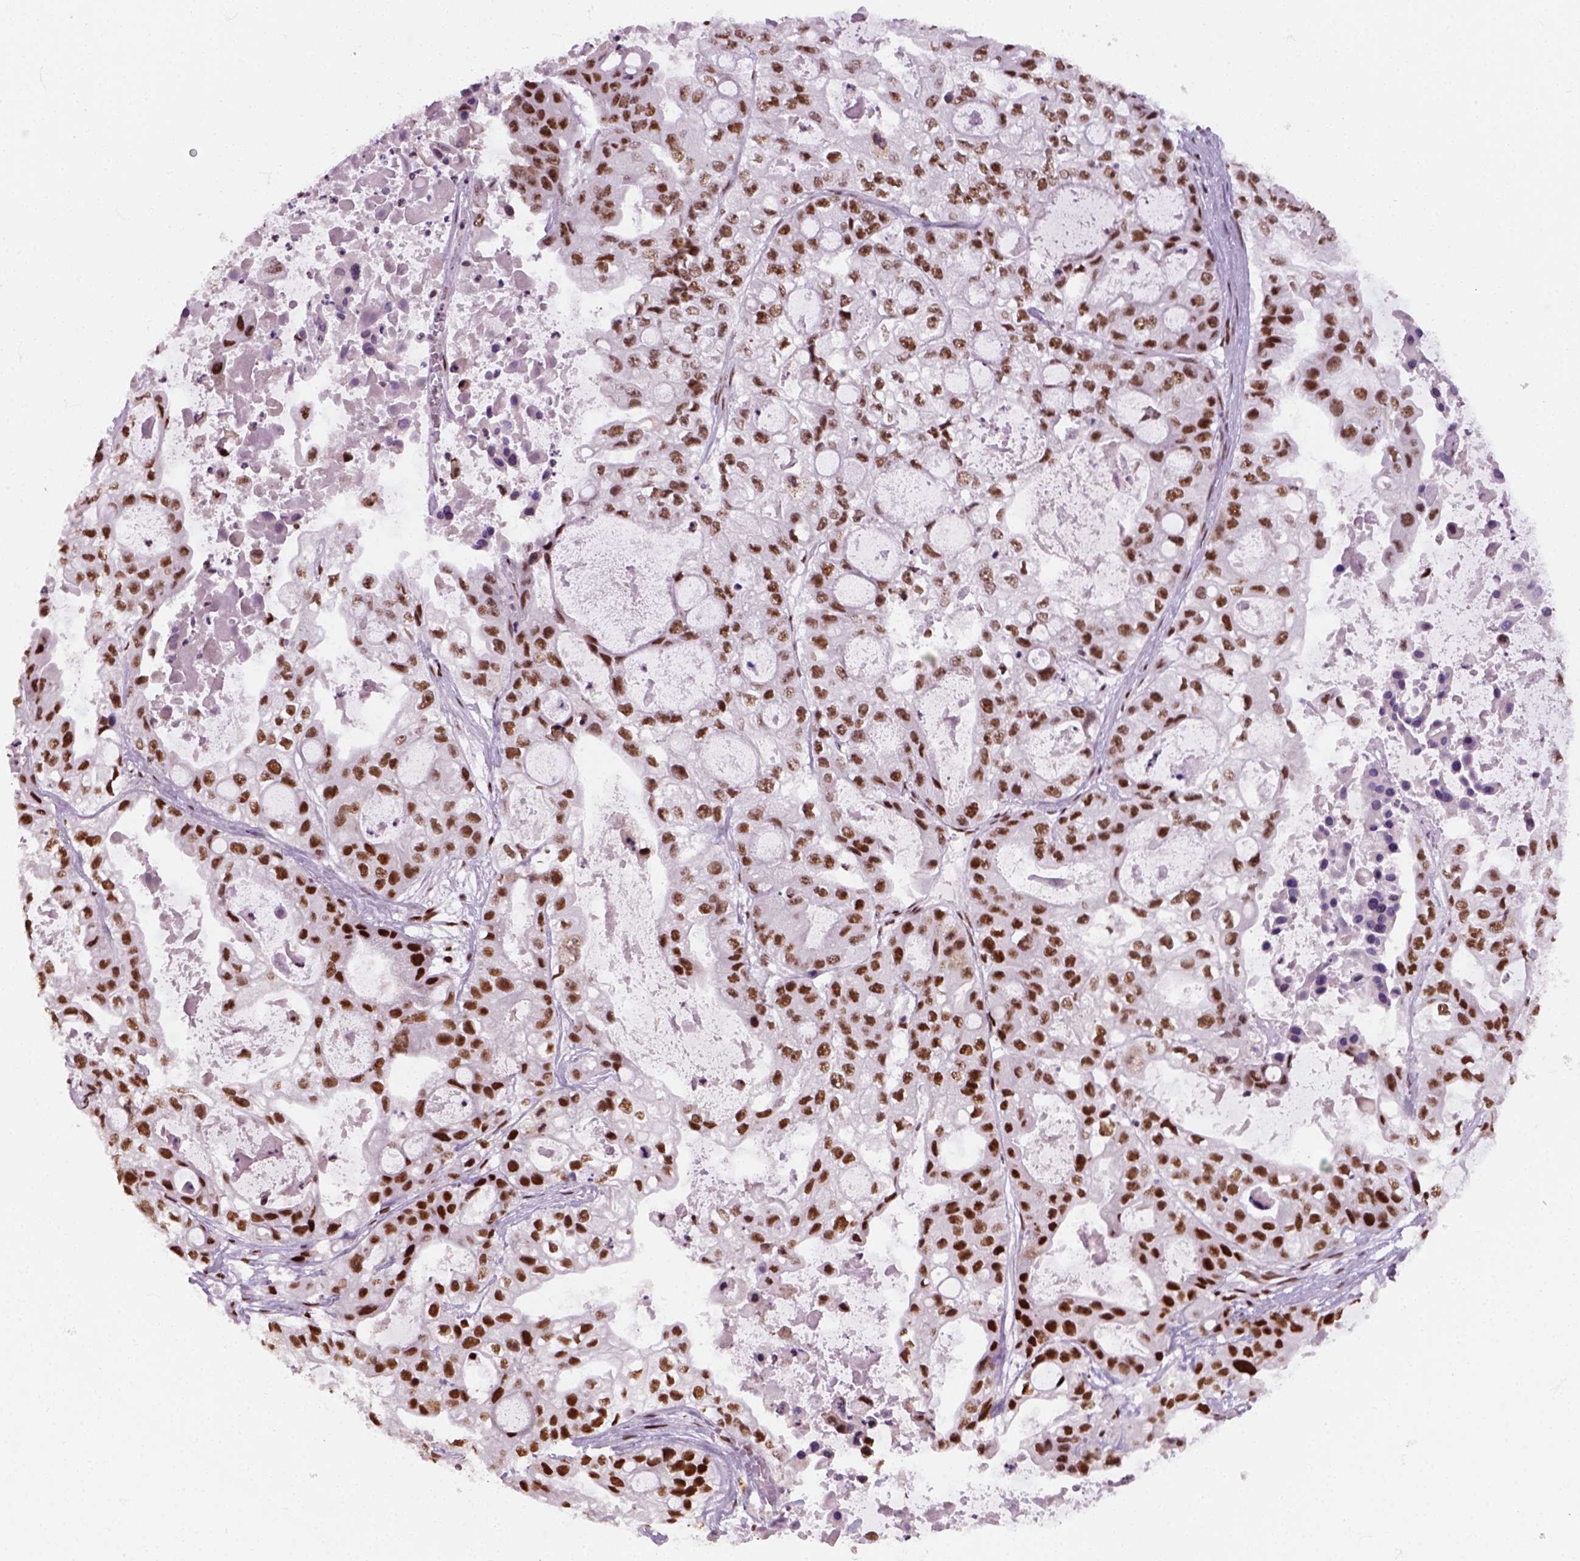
{"staining": {"intensity": "strong", "quantity": ">75%", "location": "nuclear"}, "tissue": "ovarian cancer", "cell_type": "Tumor cells", "image_type": "cancer", "snomed": [{"axis": "morphology", "description": "Cystadenocarcinoma, serous, NOS"}, {"axis": "topography", "description": "Ovary"}], "caption": "Immunohistochemical staining of human ovarian cancer displays strong nuclear protein positivity in about >75% of tumor cells.", "gene": "GTF2F1", "patient": {"sex": "female", "age": 56}}